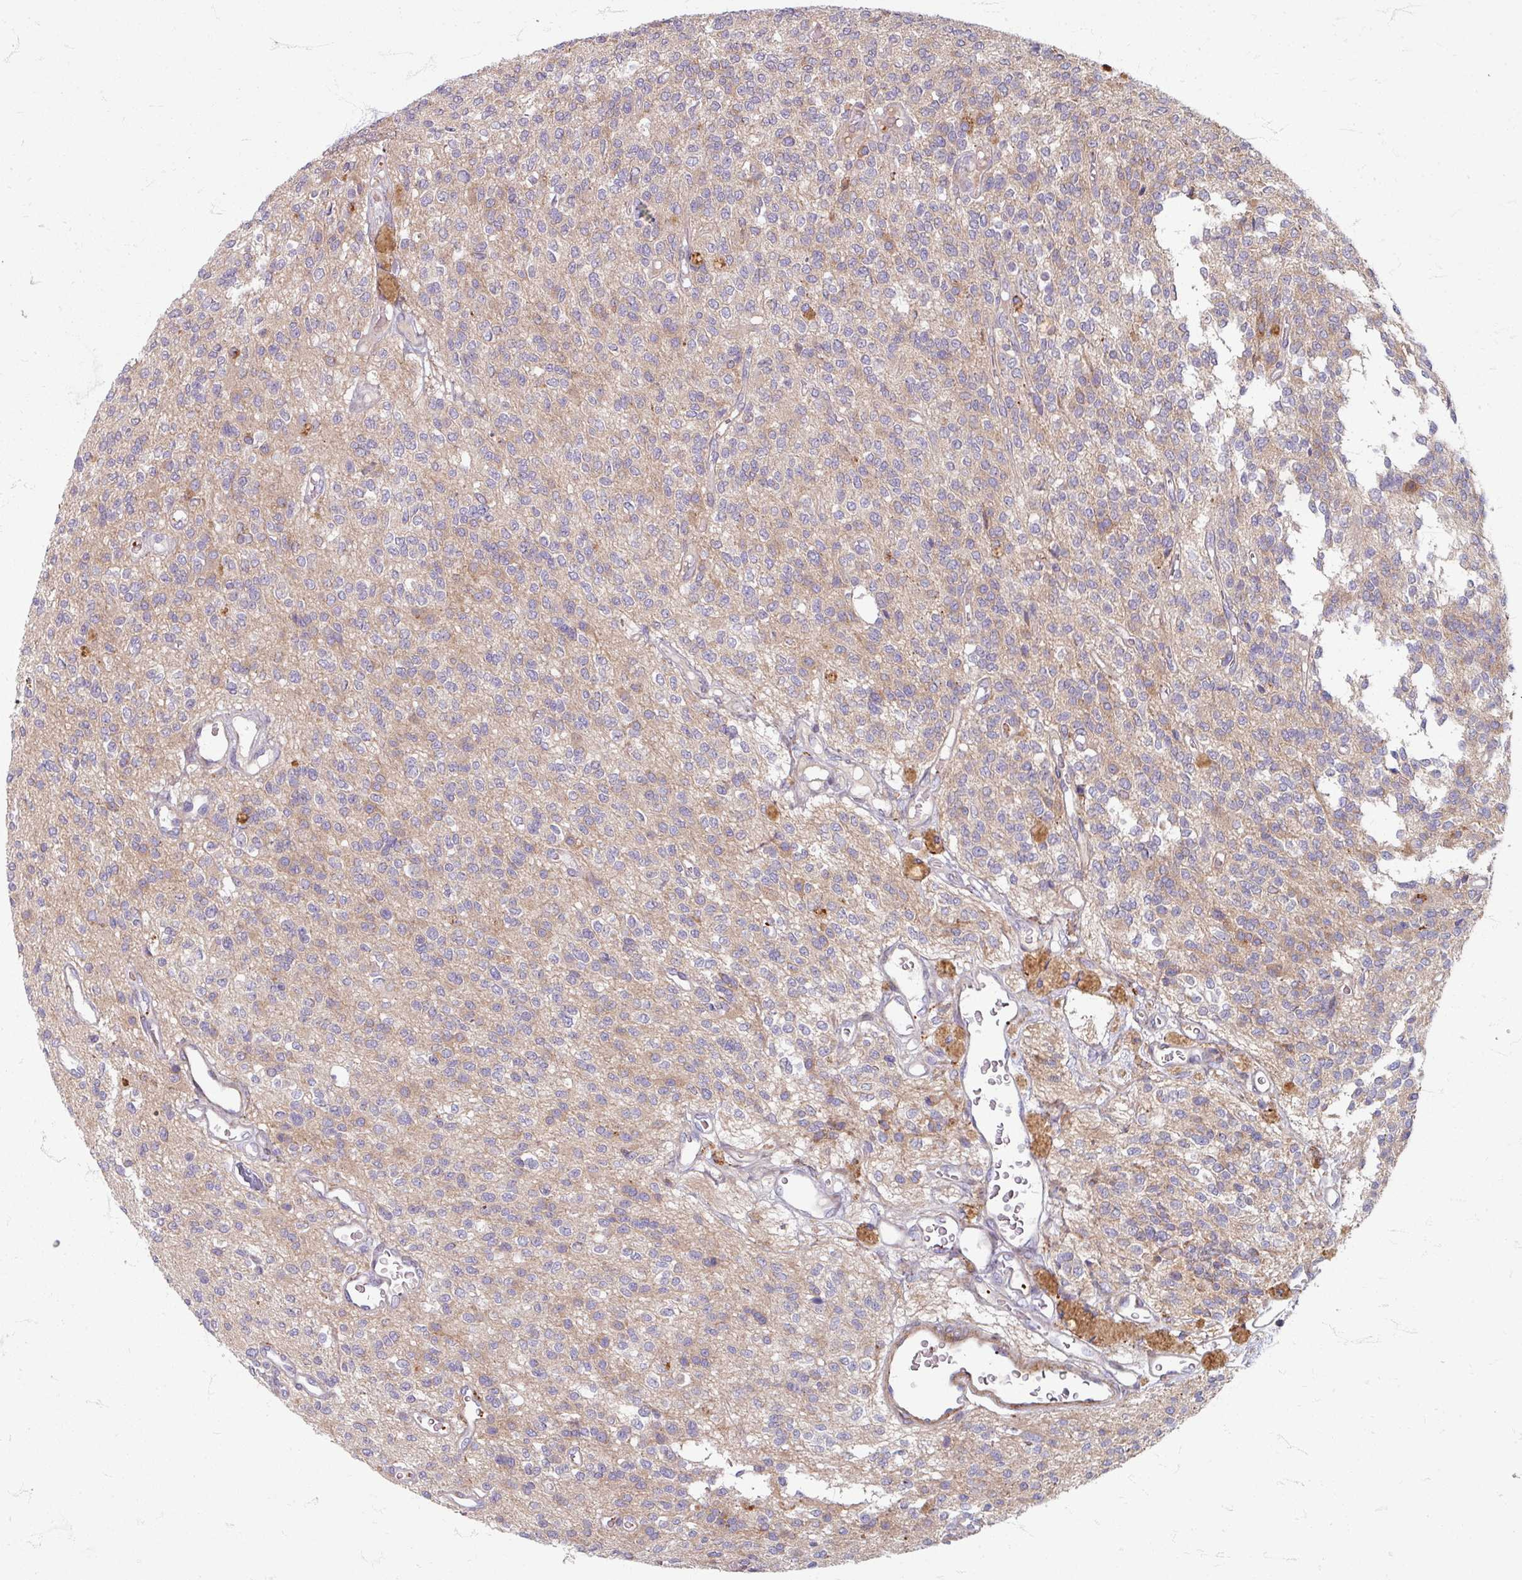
{"staining": {"intensity": "negative", "quantity": "none", "location": "none"}, "tissue": "glioma", "cell_type": "Tumor cells", "image_type": "cancer", "snomed": [{"axis": "morphology", "description": "Glioma, malignant, High grade"}, {"axis": "topography", "description": "Brain"}], "caption": "IHC of human malignant high-grade glioma reveals no expression in tumor cells. (DAB (3,3'-diaminobenzidine) immunohistochemistry (IHC) with hematoxylin counter stain).", "gene": "GABARAPL1", "patient": {"sex": "male", "age": 34}}